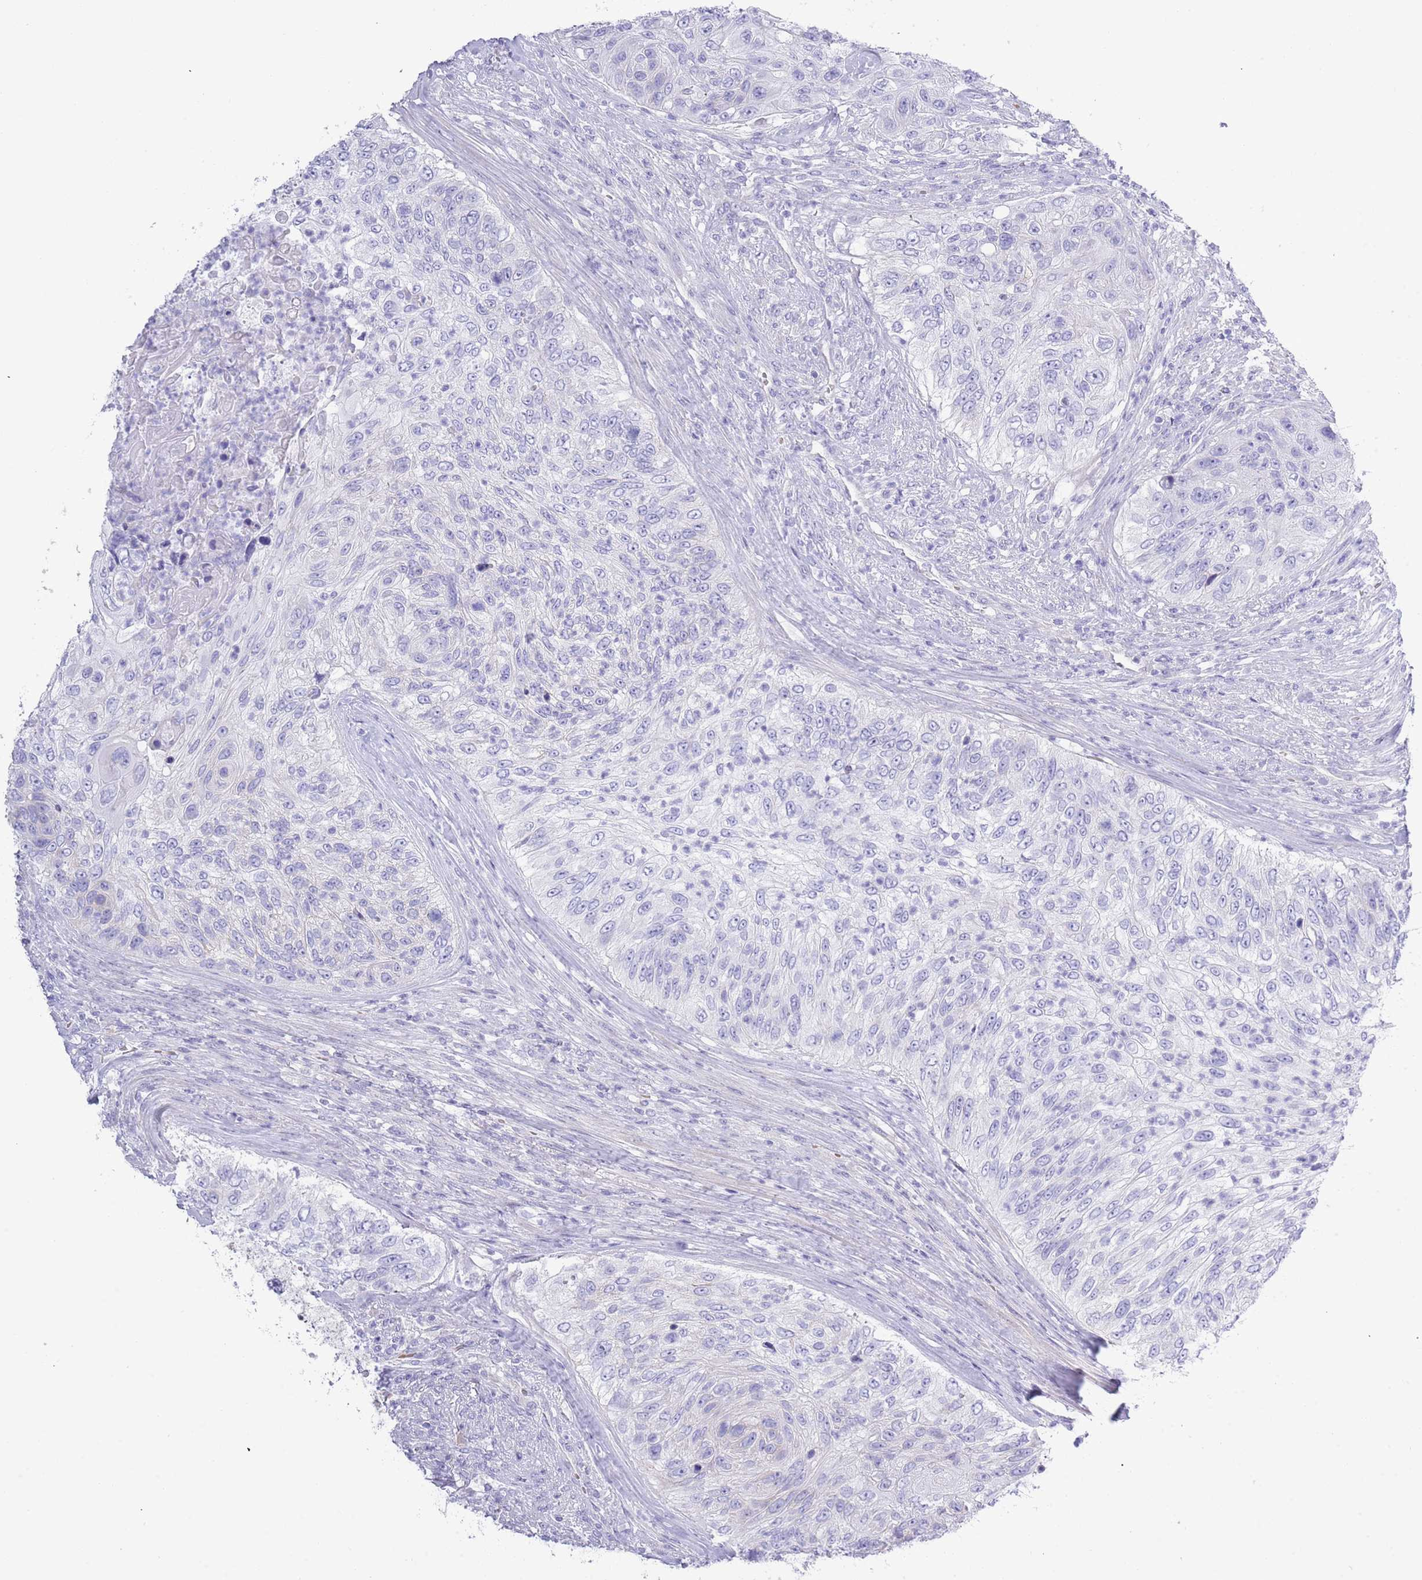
{"staining": {"intensity": "negative", "quantity": "none", "location": "none"}, "tissue": "urothelial cancer", "cell_type": "Tumor cells", "image_type": "cancer", "snomed": [{"axis": "morphology", "description": "Urothelial carcinoma, High grade"}, {"axis": "topography", "description": "Urinary bladder"}], "caption": "Immunohistochemical staining of human urothelial cancer demonstrates no significant staining in tumor cells.", "gene": "ACR", "patient": {"sex": "female", "age": 60}}